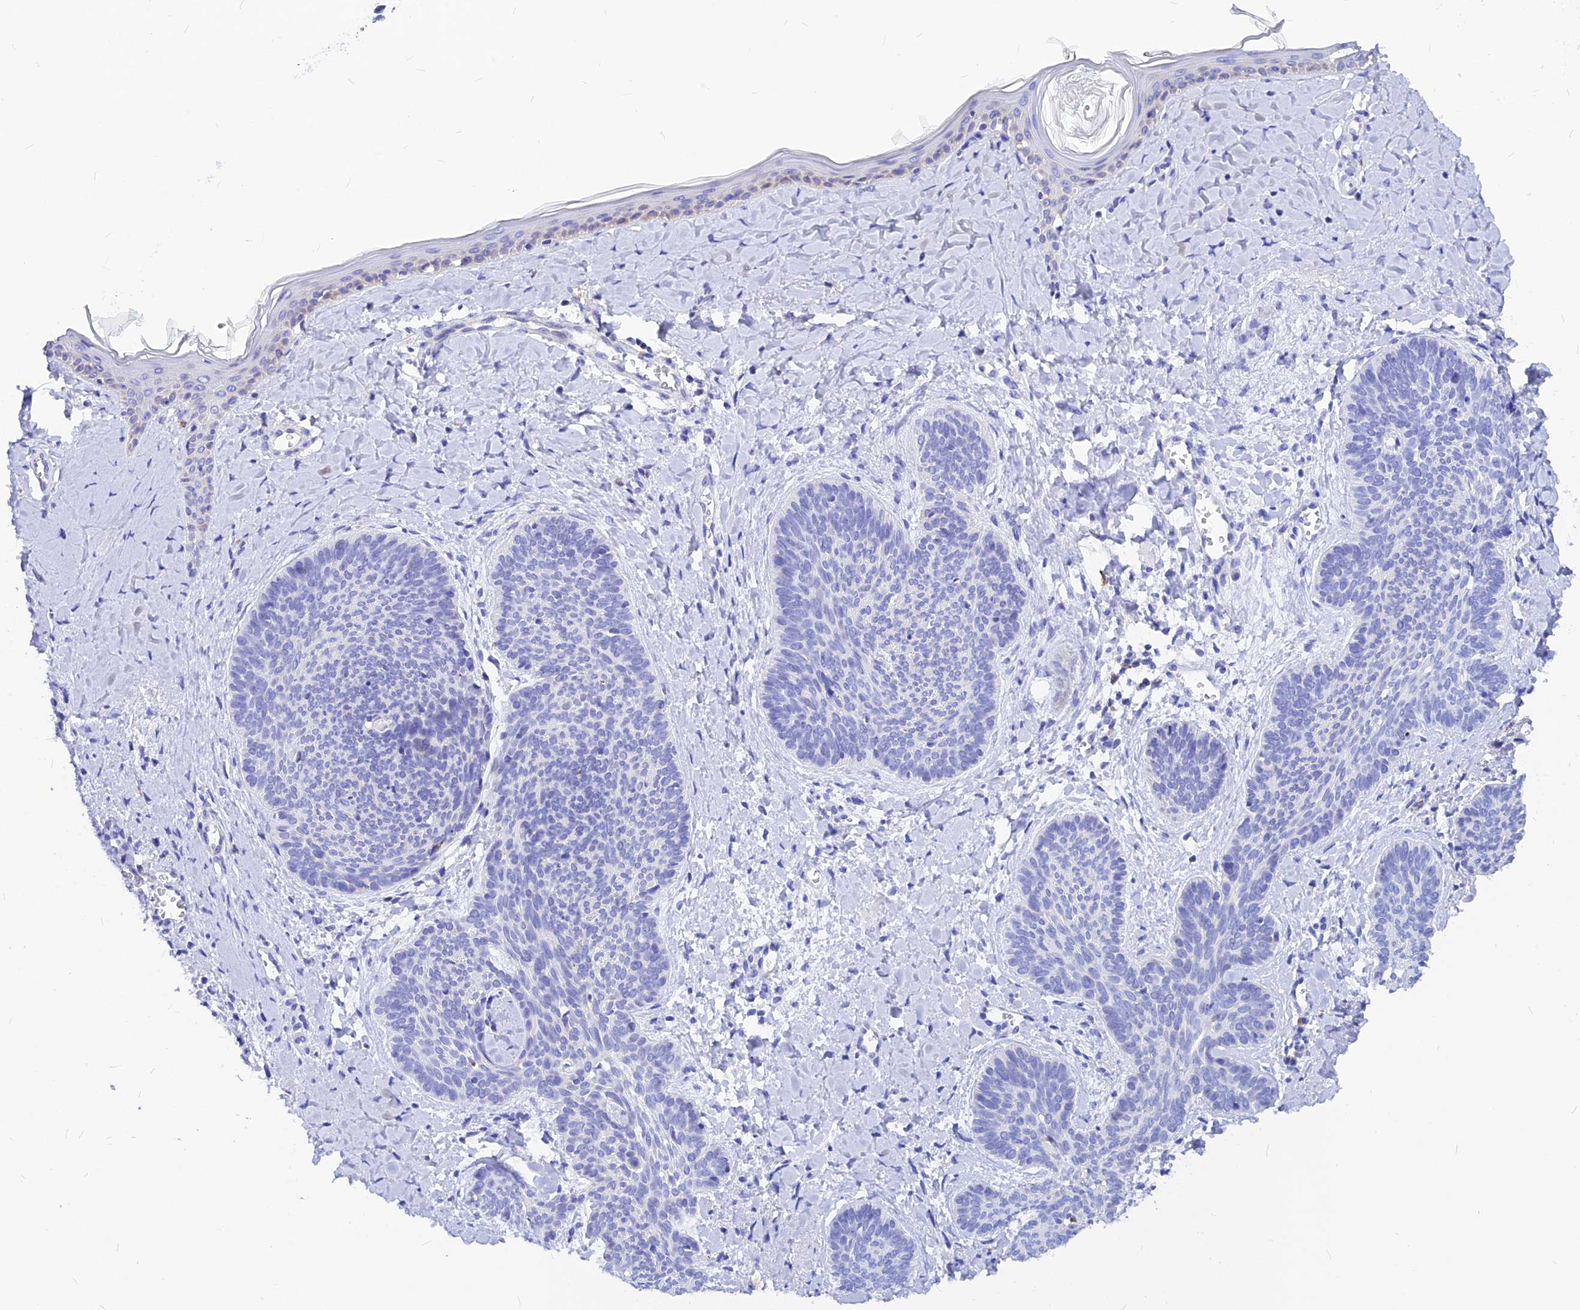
{"staining": {"intensity": "negative", "quantity": "none", "location": "none"}, "tissue": "skin cancer", "cell_type": "Tumor cells", "image_type": "cancer", "snomed": [{"axis": "morphology", "description": "Basal cell carcinoma"}, {"axis": "topography", "description": "Skin"}], "caption": "Tumor cells show no significant protein expression in skin basal cell carcinoma.", "gene": "CNOT6", "patient": {"sex": "female", "age": 81}}